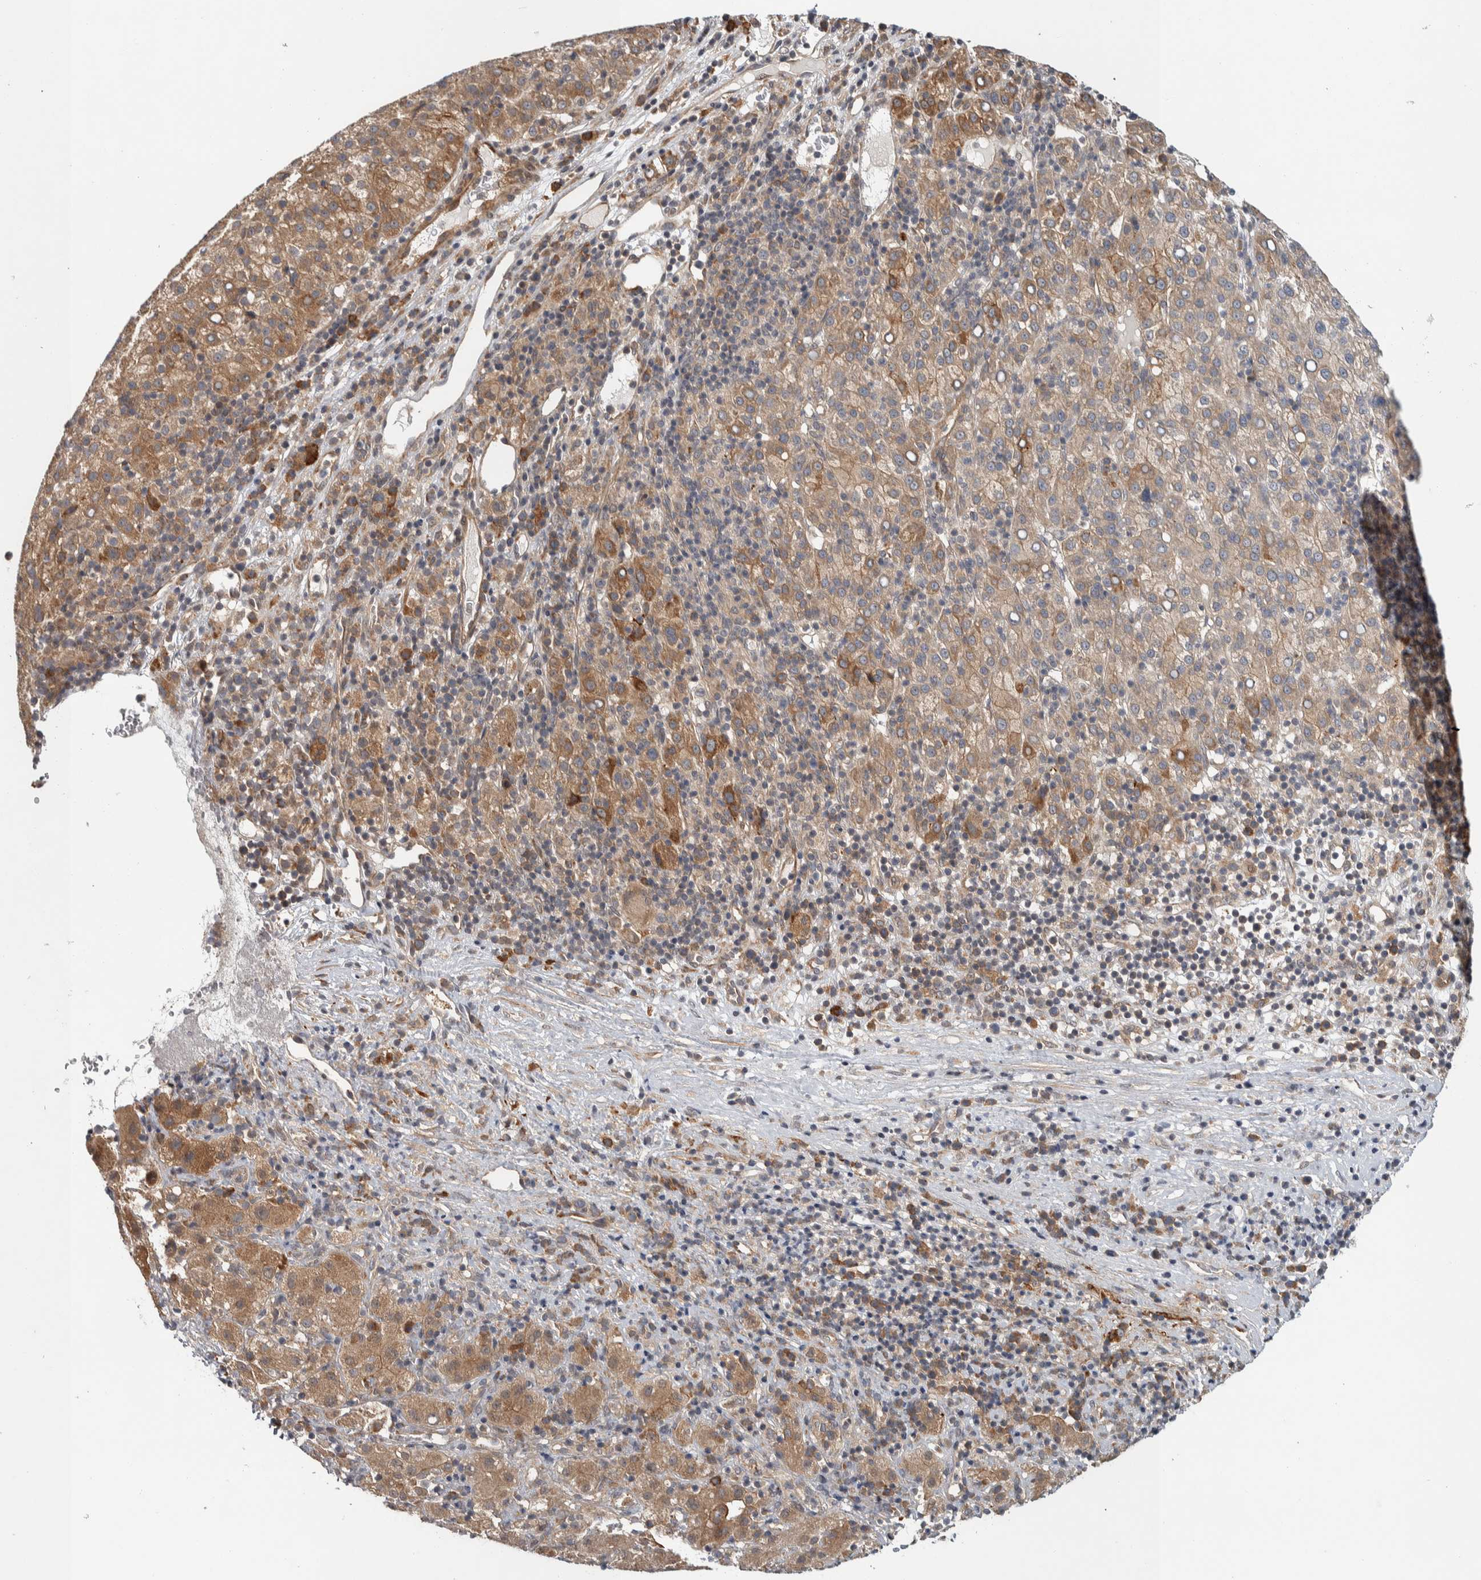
{"staining": {"intensity": "moderate", "quantity": "25%-75%", "location": "cytoplasmic/membranous"}, "tissue": "liver cancer", "cell_type": "Tumor cells", "image_type": "cancer", "snomed": [{"axis": "morphology", "description": "Carcinoma, Hepatocellular, NOS"}, {"axis": "topography", "description": "Liver"}], "caption": "Liver cancer (hepatocellular carcinoma) stained with DAB immunohistochemistry reveals medium levels of moderate cytoplasmic/membranous expression in about 25%-75% of tumor cells.", "gene": "TBC1D31", "patient": {"sex": "female", "age": 58}}